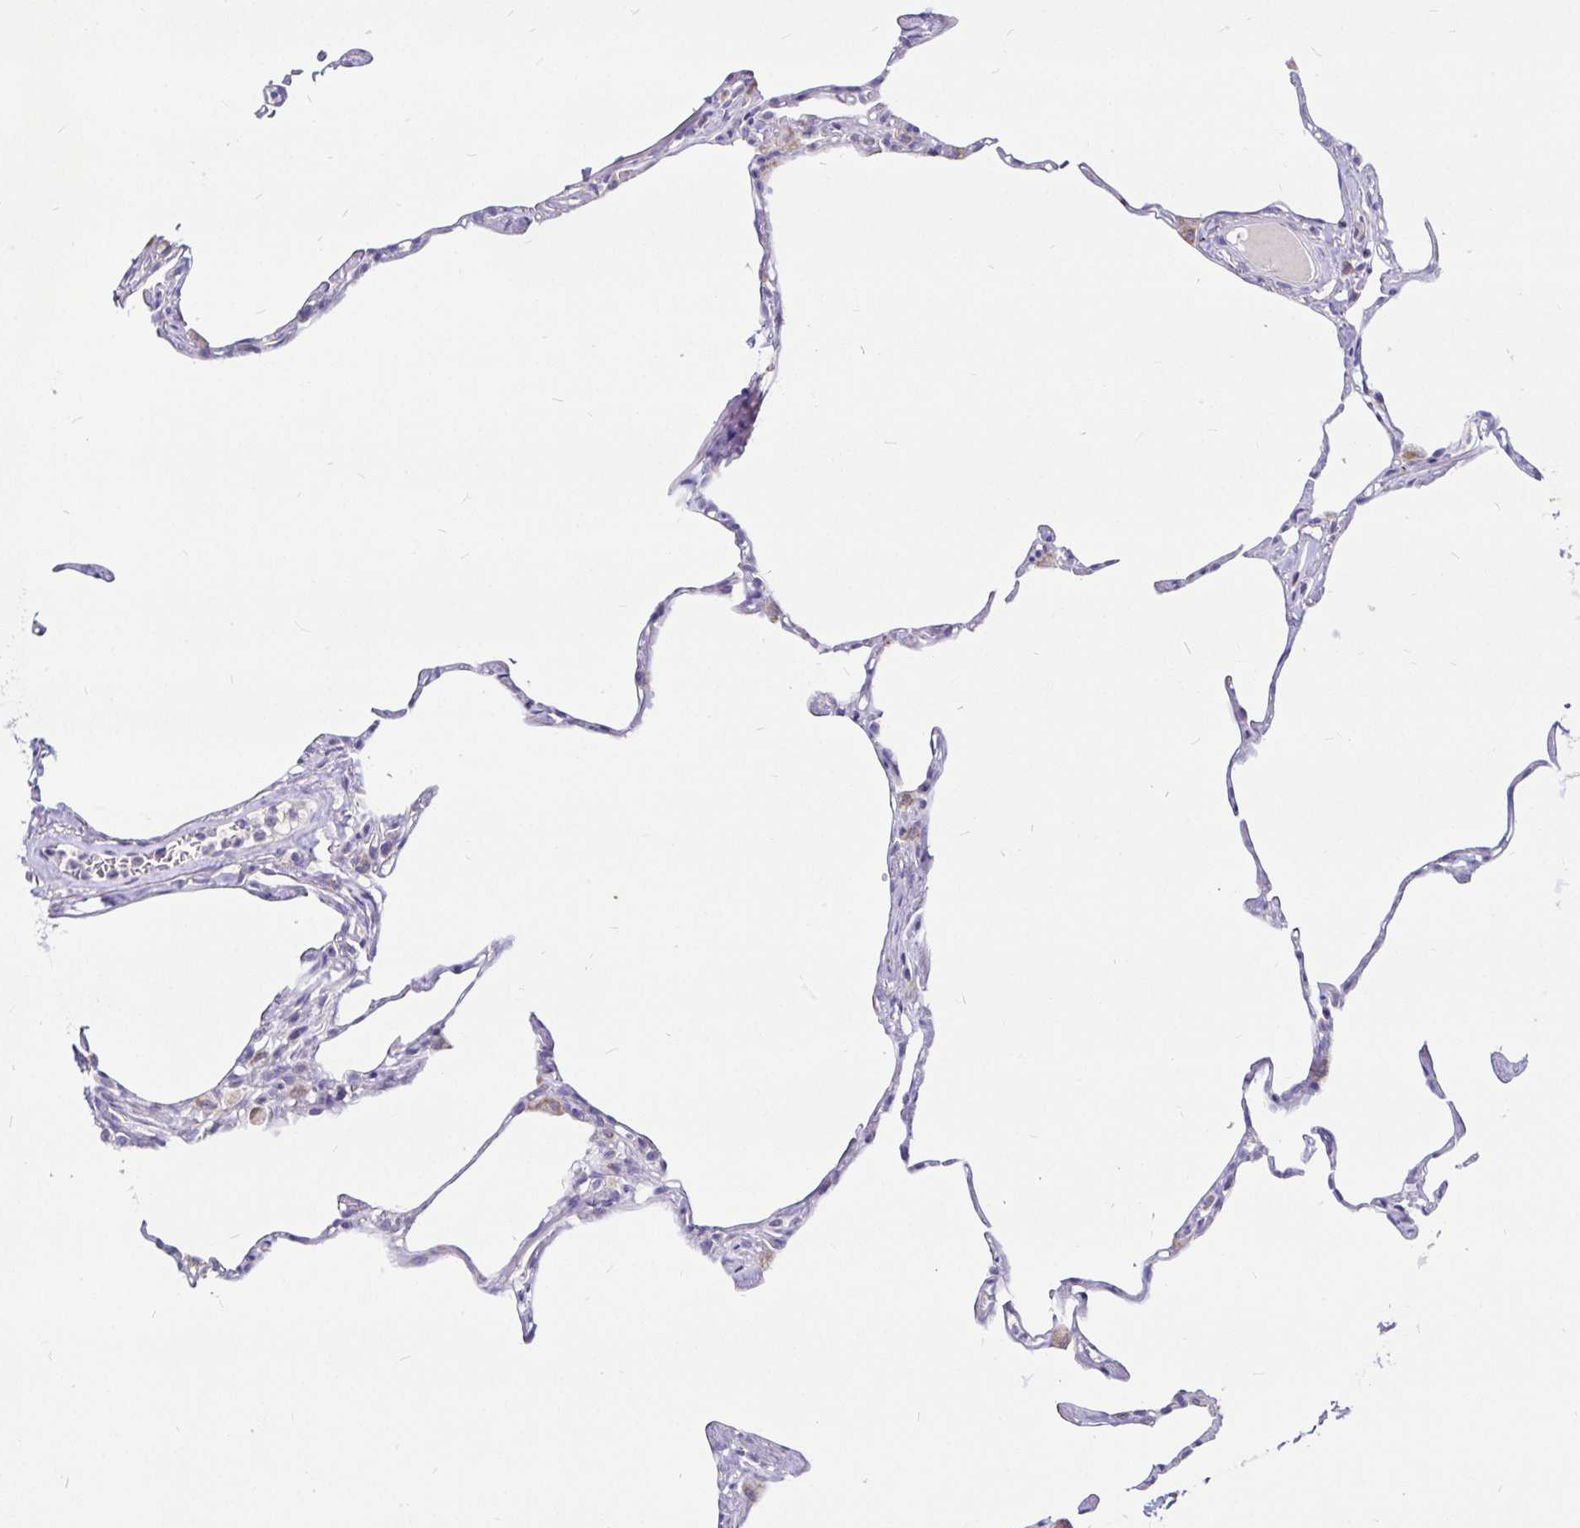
{"staining": {"intensity": "negative", "quantity": "none", "location": "none"}, "tissue": "lung", "cell_type": "Alveolar cells", "image_type": "normal", "snomed": [{"axis": "morphology", "description": "Normal tissue, NOS"}, {"axis": "topography", "description": "Lung"}], "caption": "Alveolar cells show no significant protein positivity in normal lung. The staining was performed using DAB to visualize the protein expression in brown, while the nuclei were stained in blue with hematoxylin (Magnification: 20x).", "gene": "PGAM2", "patient": {"sex": "male", "age": 65}}